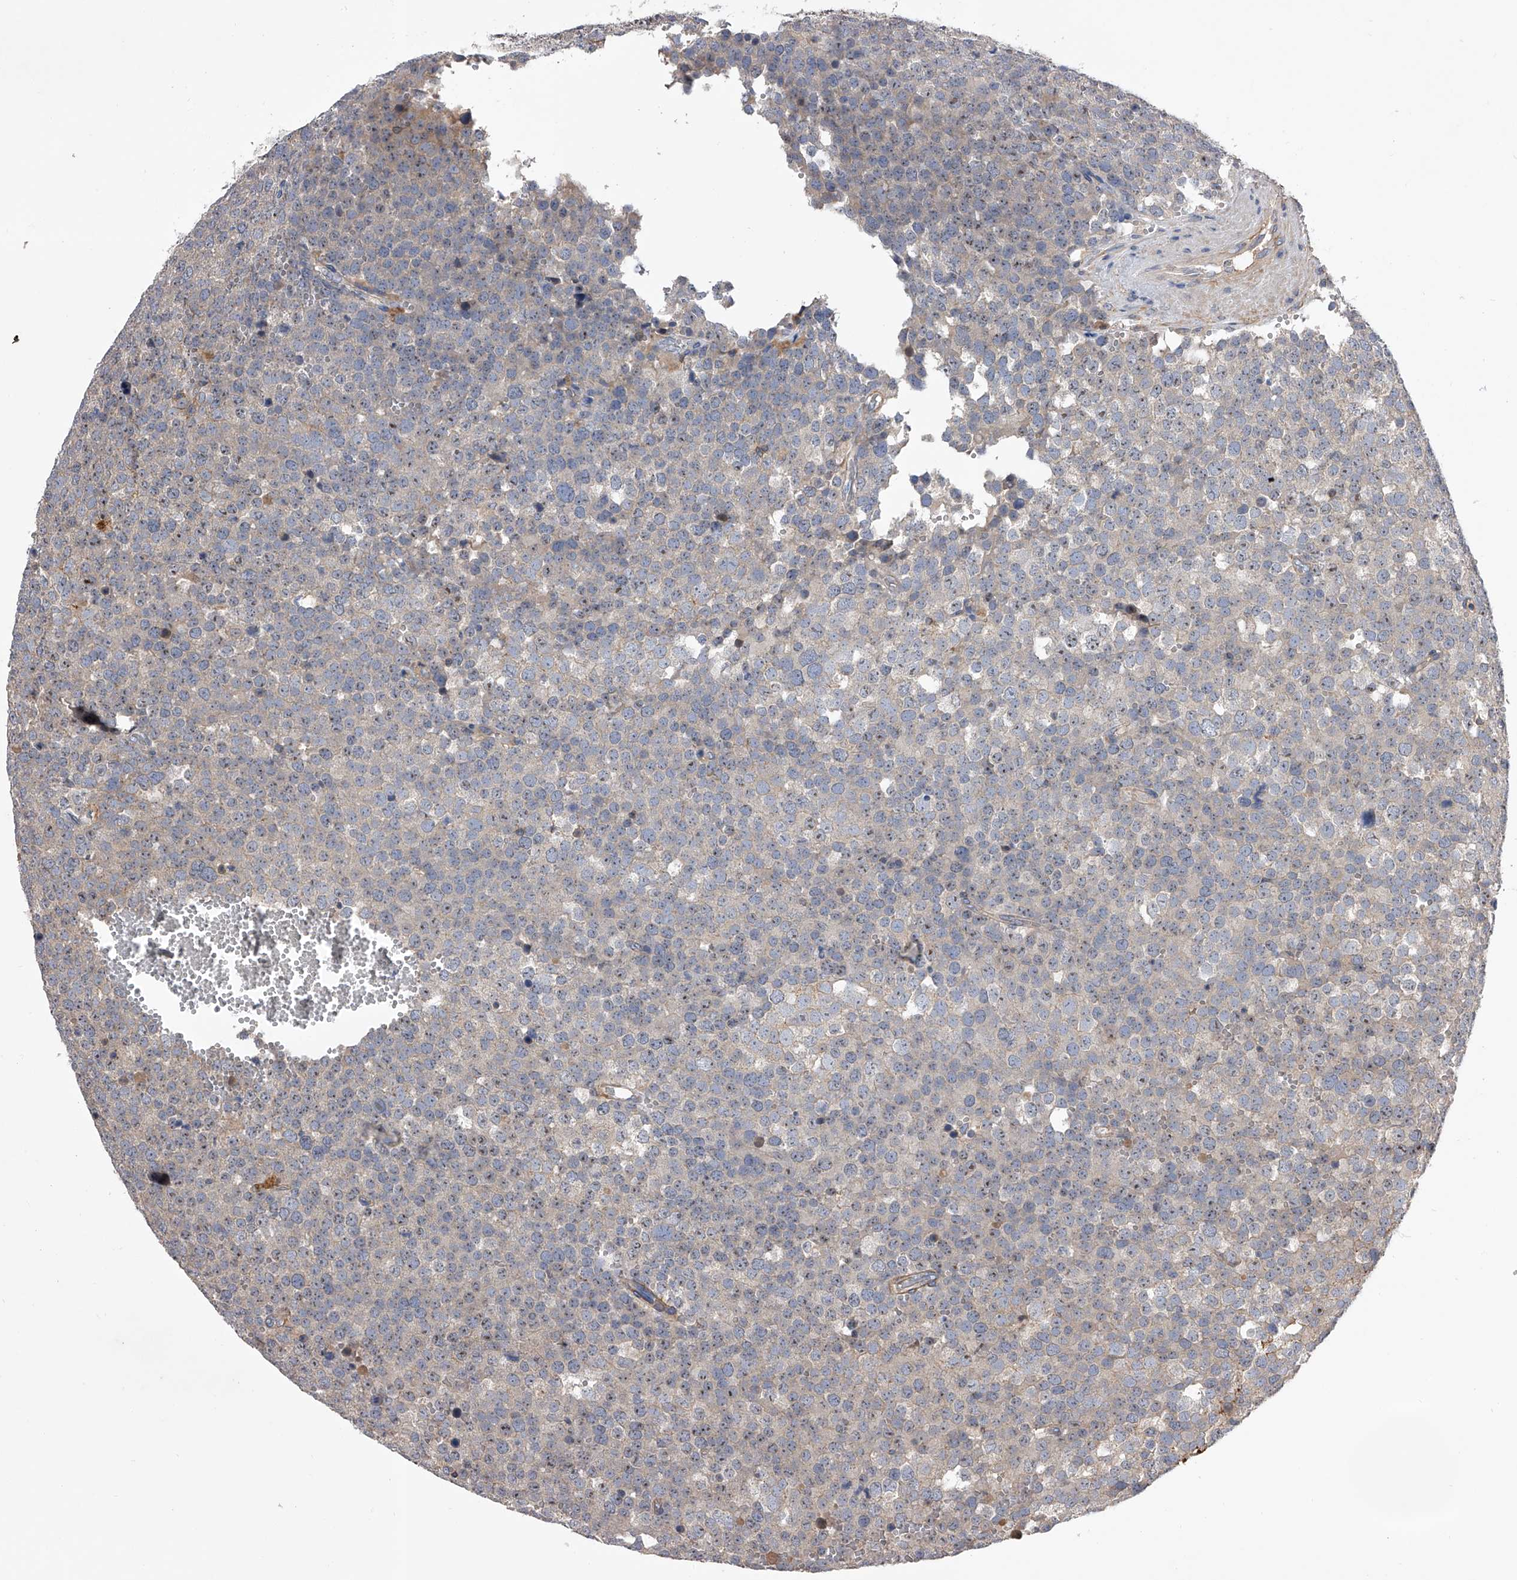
{"staining": {"intensity": "weak", "quantity": ">75%", "location": "nuclear"}, "tissue": "testis cancer", "cell_type": "Tumor cells", "image_type": "cancer", "snomed": [{"axis": "morphology", "description": "Seminoma, NOS"}, {"axis": "topography", "description": "Testis"}], "caption": "Testis cancer (seminoma) stained with DAB immunohistochemistry displays low levels of weak nuclear expression in about >75% of tumor cells. The staining was performed using DAB (3,3'-diaminobenzidine) to visualize the protein expression in brown, while the nuclei were stained in blue with hematoxylin (Magnification: 20x).", "gene": "CUL7", "patient": {"sex": "male", "age": 71}}